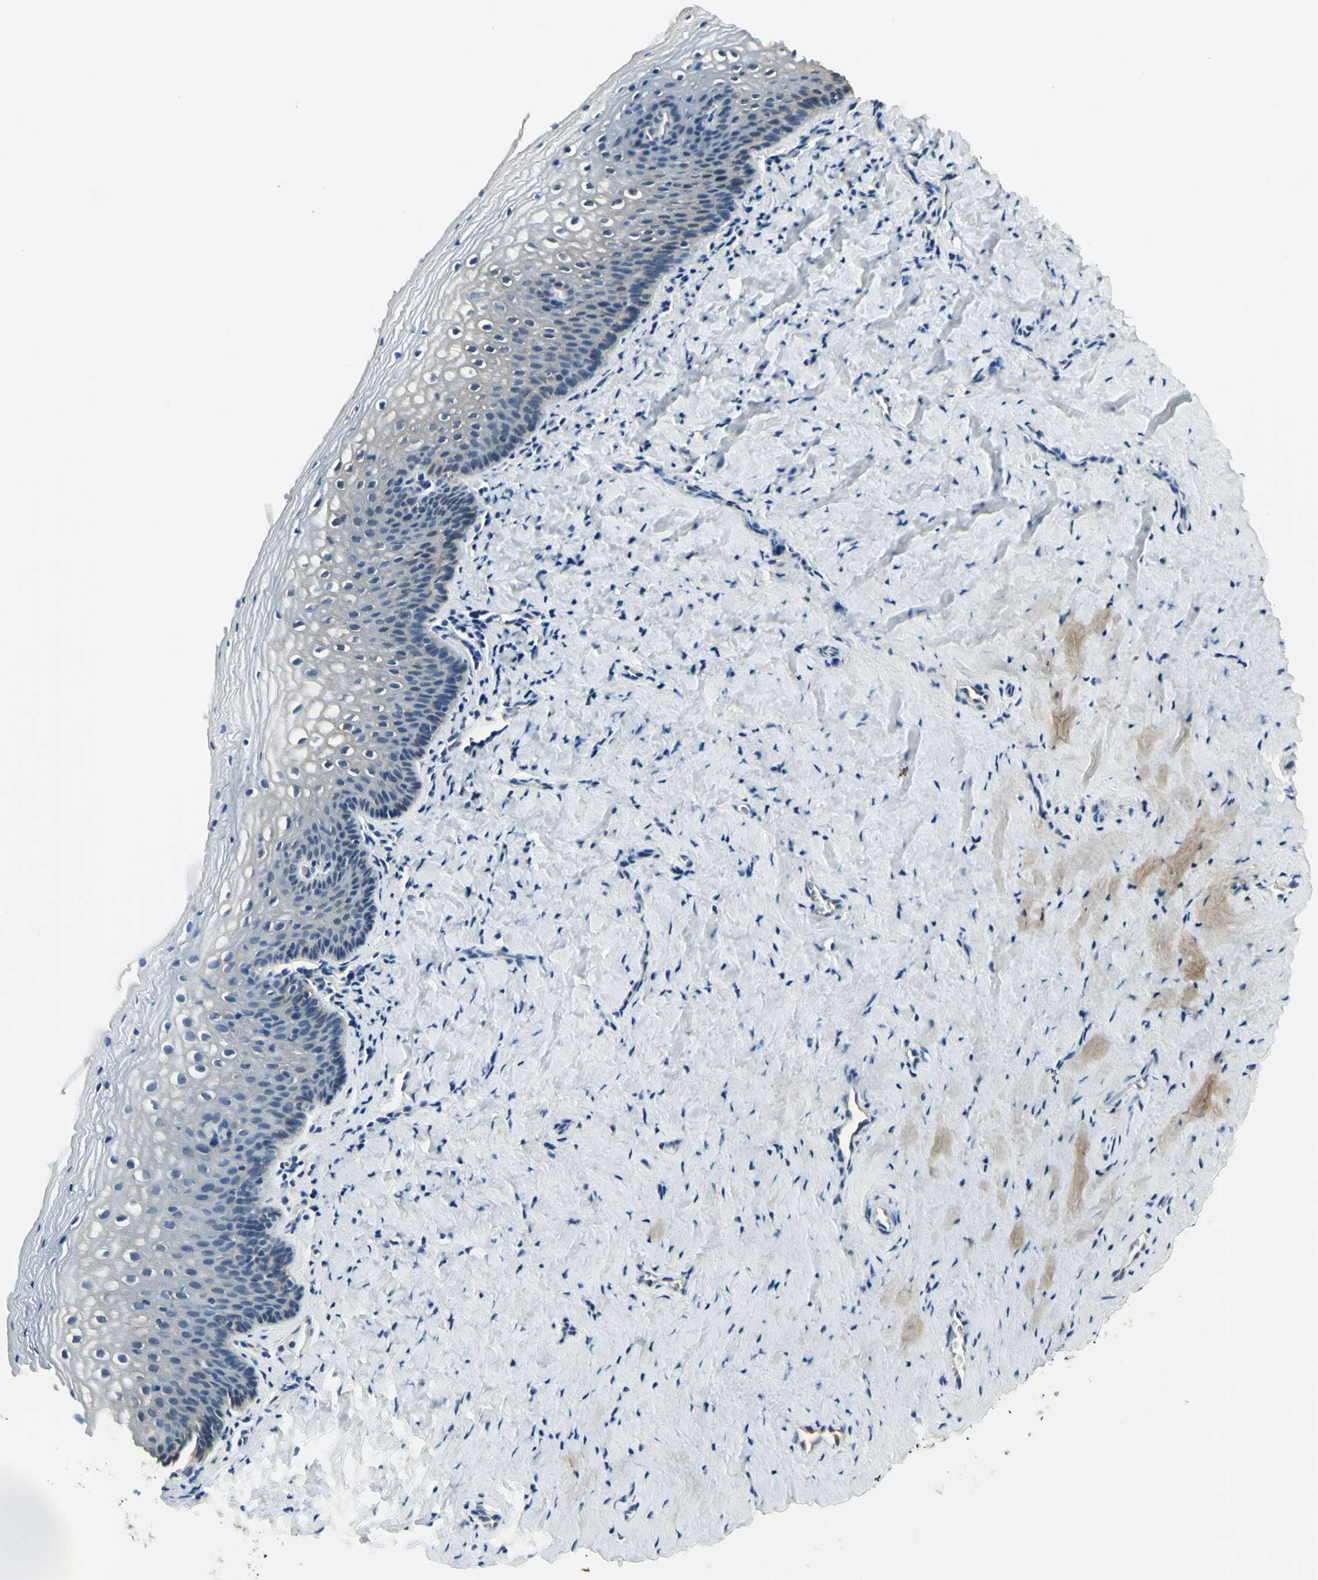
{"staining": {"intensity": "weak", "quantity": "25%-75%", "location": "cytoplasmic/membranous"}, "tissue": "vagina", "cell_type": "Squamous epithelial cells", "image_type": "normal", "snomed": [{"axis": "morphology", "description": "Normal tissue, NOS"}, {"axis": "topography", "description": "Vagina"}], "caption": "Protein expression analysis of unremarkable vagina displays weak cytoplasmic/membranous positivity in approximately 25%-75% of squamous epithelial cells.", "gene": "IGDCC4", "patient": {"sex": "female", "age": 46}}